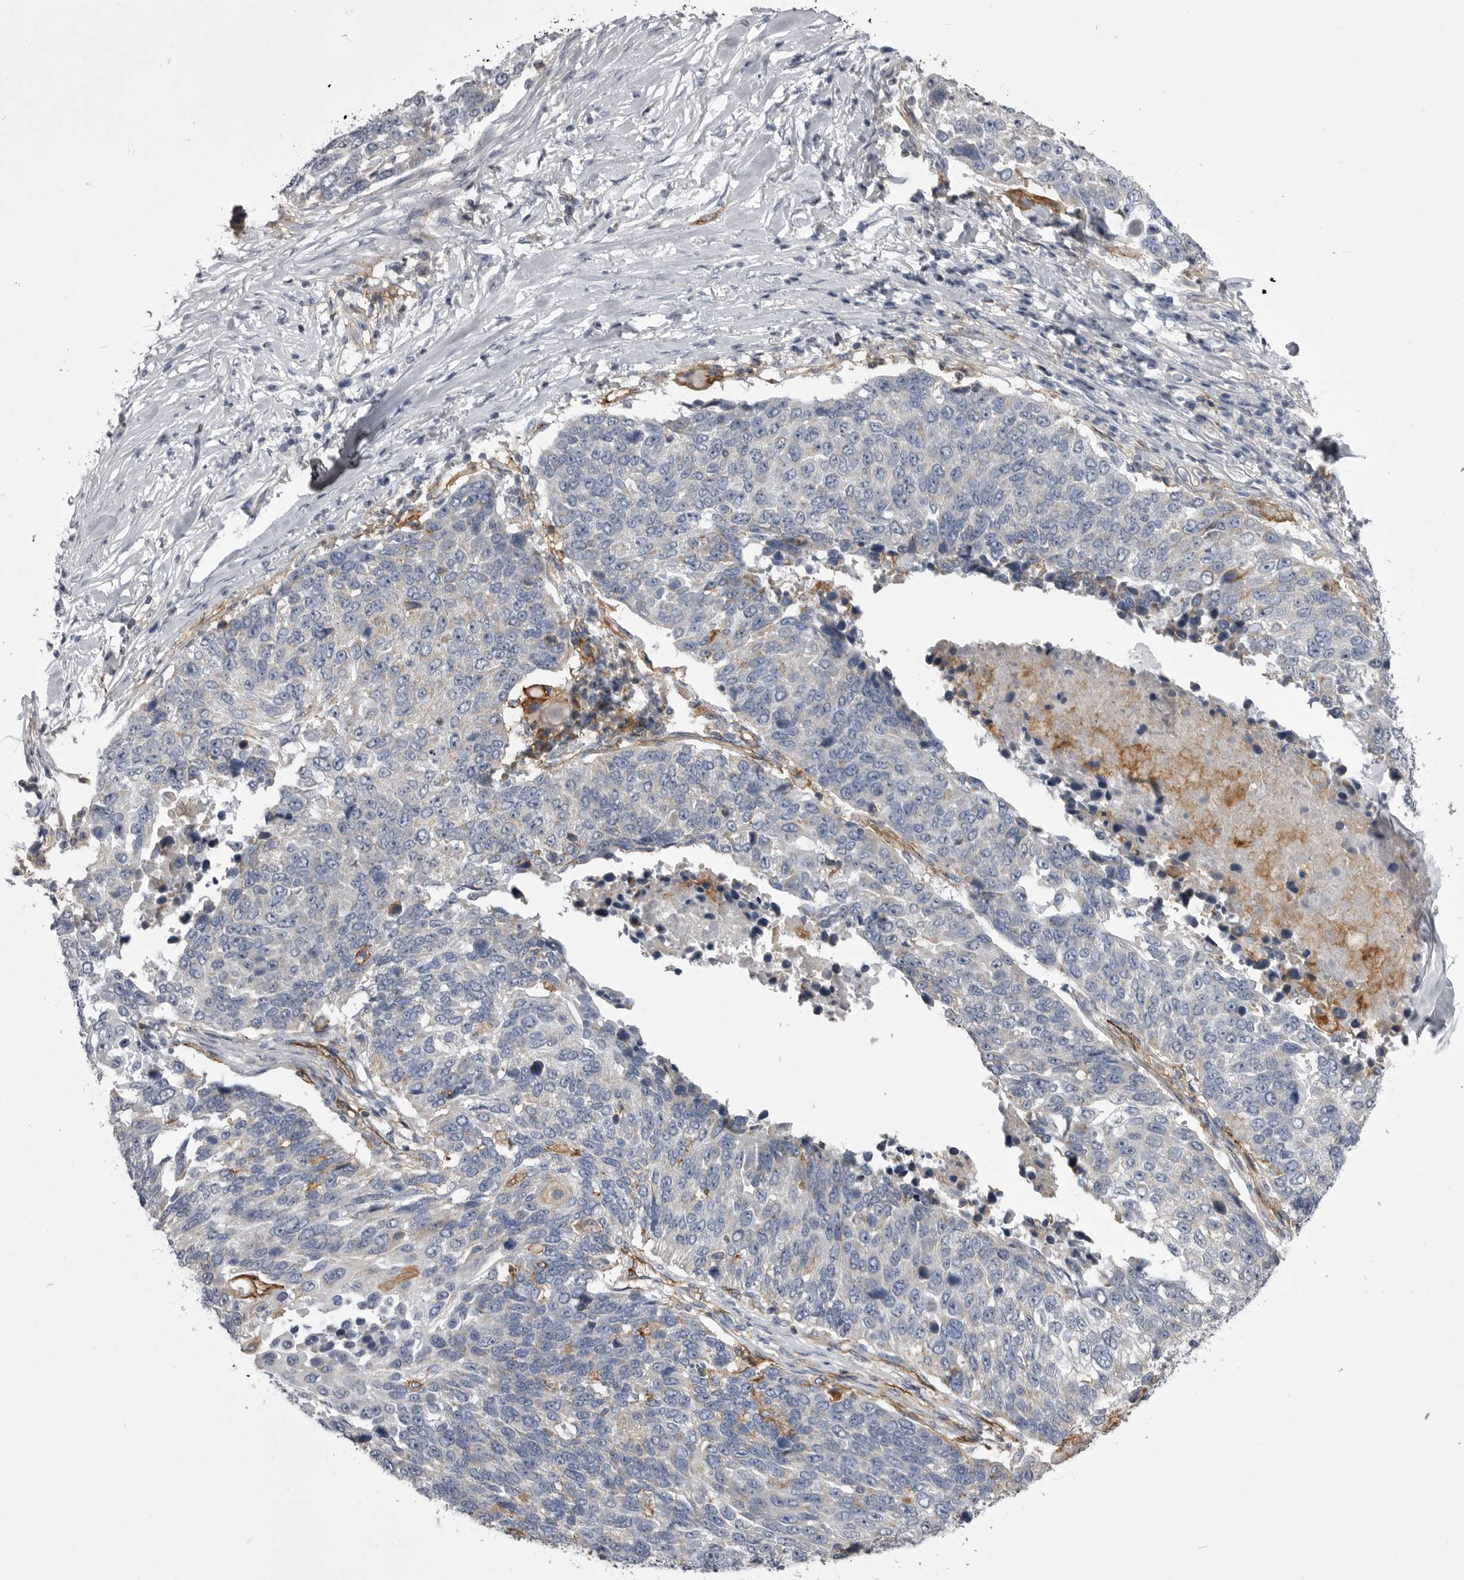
{"staining": {"intensity": "negative", "quantity": "none", "location": "none"}, "tissue": "lung cancer", "cell_type": "Tumor cells", "image_type": "cancer", "snomed": [{"axis": "morphology", "description": "Squamous cell carcinoma, NOS"}, {"axis": "topography", "description": "Lung"}], "caption": "High magnification brightfield microscopy of squamous cell carcinoma (lung) stained with DAB (3,3'-diaminobenzidine) (brown) and counterstained with hematoxylin (blue): tumor cells show no significant positivity. (Immunohistochemistry, brightfield microscopy, high magnification).", "gene": "OPLAH", "patient": {"sex": "male", "age": 66}}